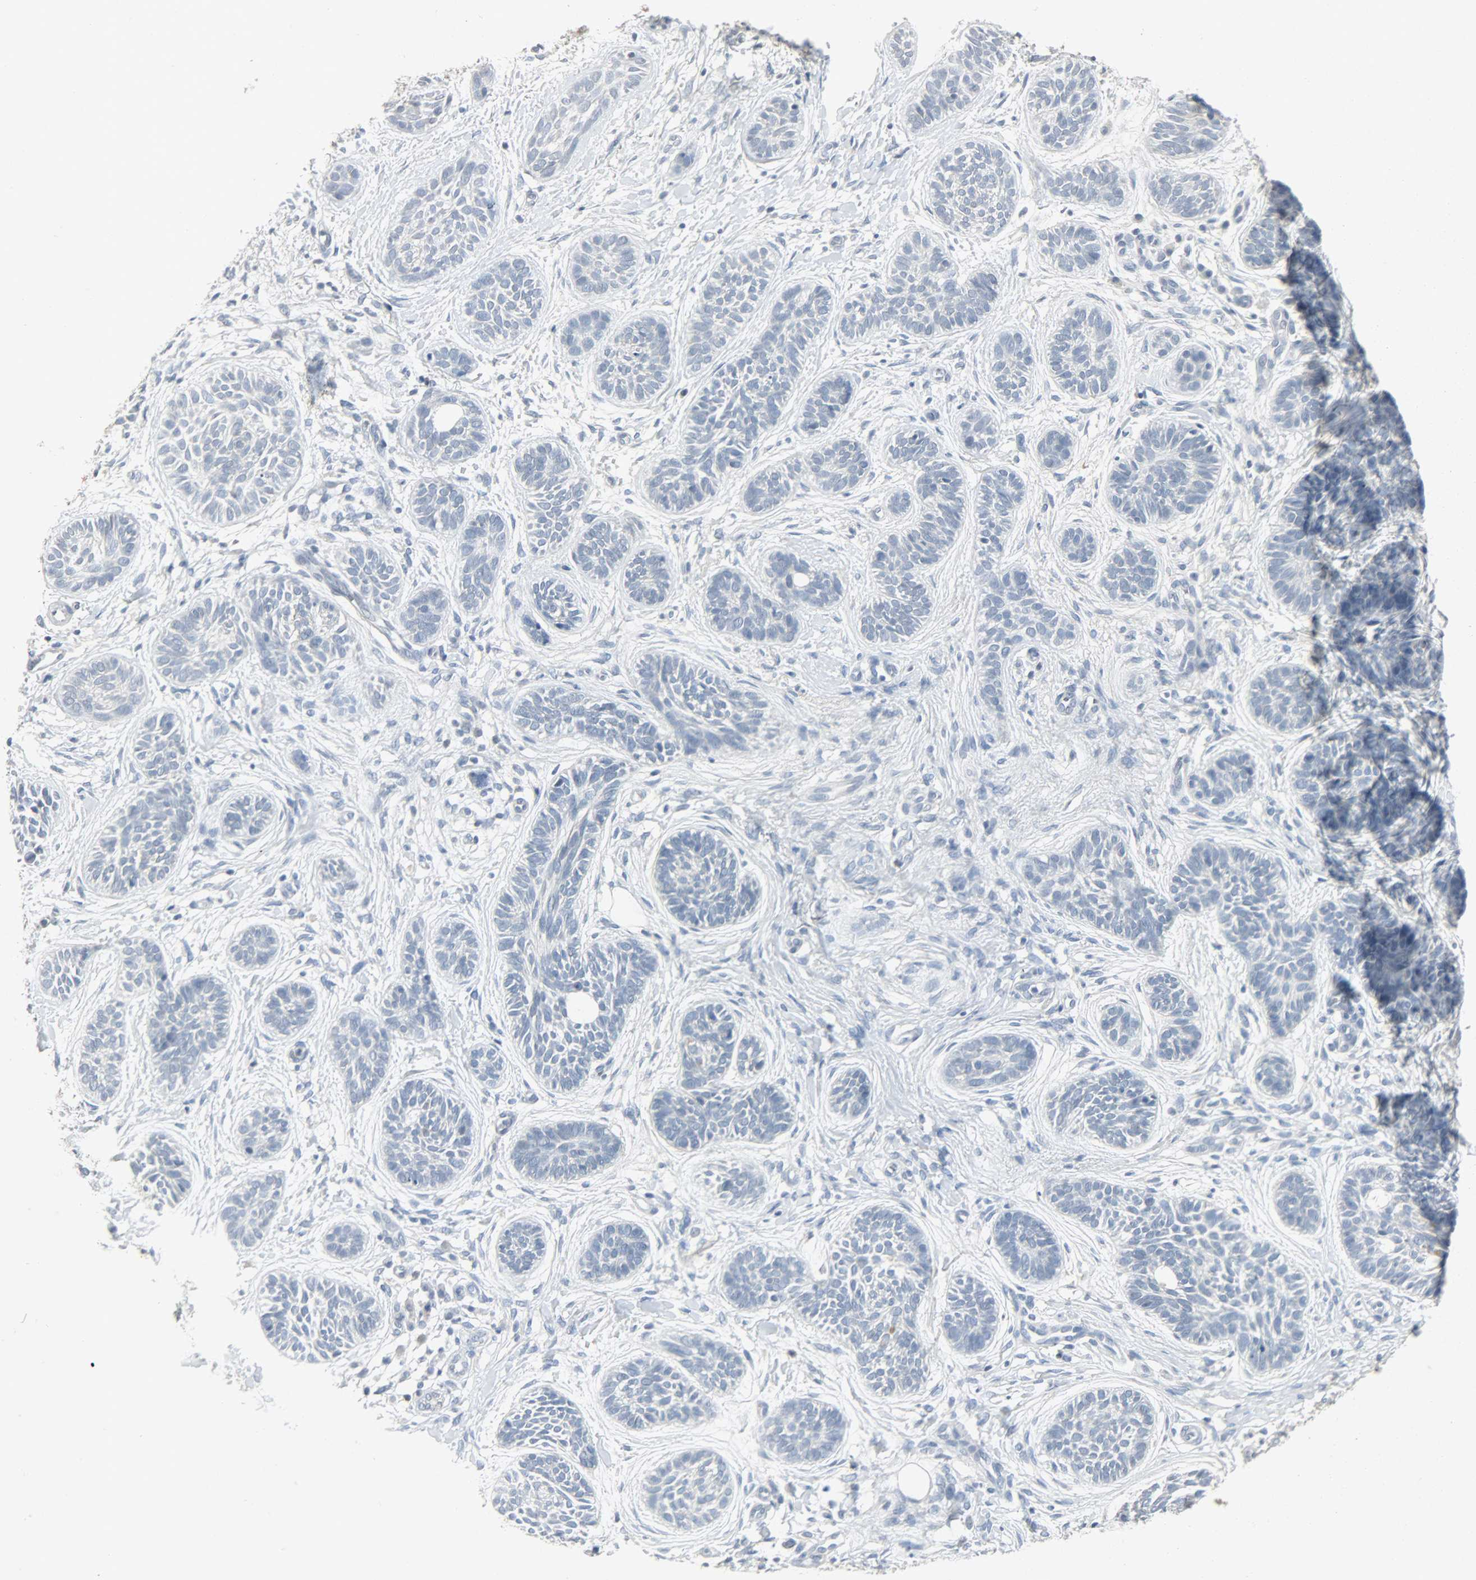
{"staining": {"intensity": "negative", "quantity": "none", "location": "none"}, "tissue": "skin cancer", "cell_type": "Tumor cells", "image_type": "cancer", "snomed": [{"axis": "morphology", "description": "Normal tissue, NOS"}, {"axis": "morphology", "description": "Basal cell carcinoma"}, {"axis": "topography", "description": "Skin"}], "caption": "Immunohistochemistry of human skin cancer (basal cell carcinoma) exhibits no positivity in tumor cells.", "gene": "CAMK4", "patient": {"sex": "male", "age": 63}}